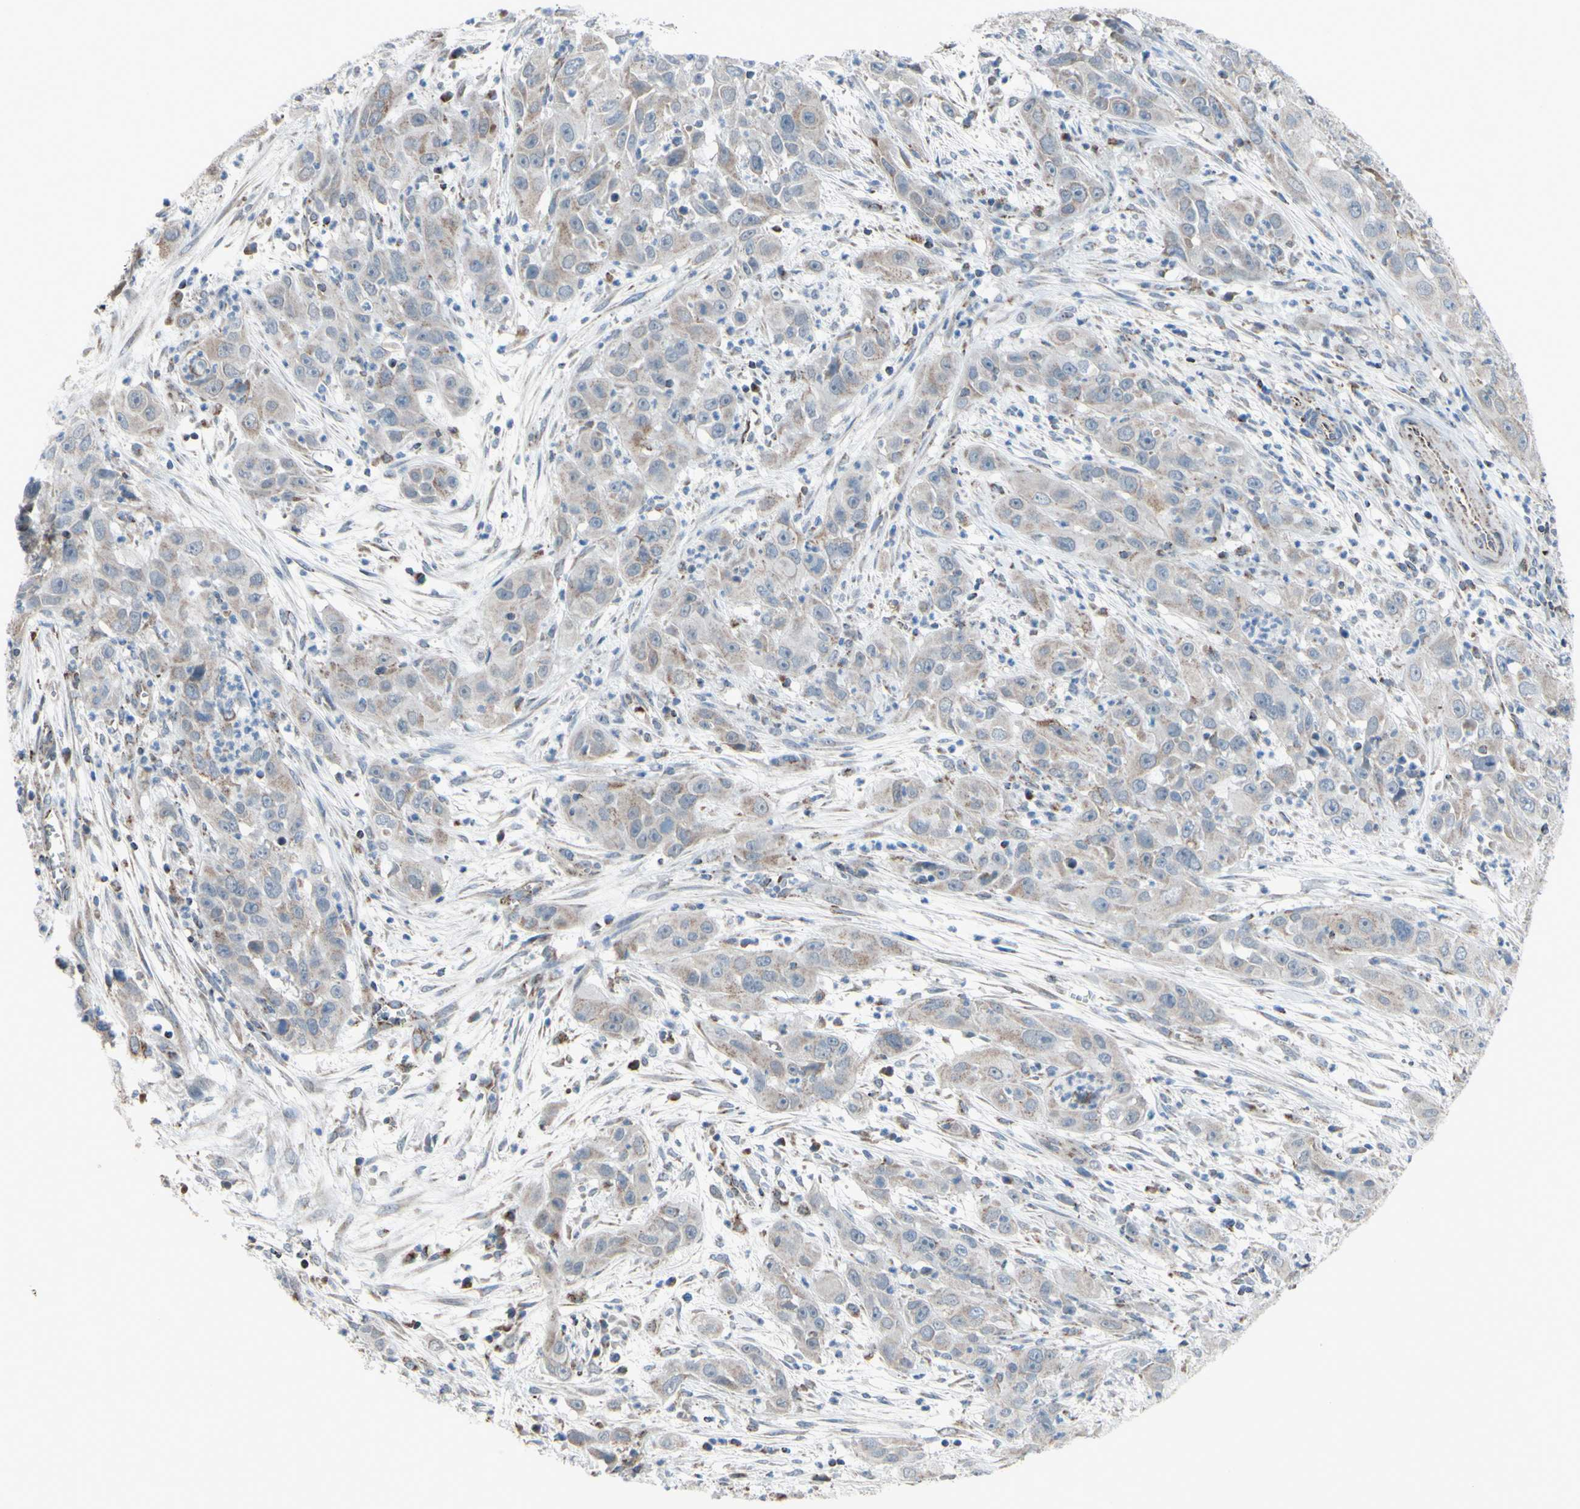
{"staining": {"intensity": "weak", "quantity": "25%-75%", "location": "cytoplasmic/membranous"}, "tissue": "cervical cancer", "cell_type": "Tumor cells", "image_type": "cancer", "snomed": [{"axis": "morphology", "description": "Squamous cell carcinoma, NOS"}, {"axis": "topography", "description": "Cervix"}], "caption": "Immunohistochemical staining of human cervical squamous cell carcinoma shows low levels of weak cytoplasmic/membranous protein expression in about 25%-75% of tumor cells.", "gene": "GLT8D1", "patient": {"sex": "female", "age": 32}}